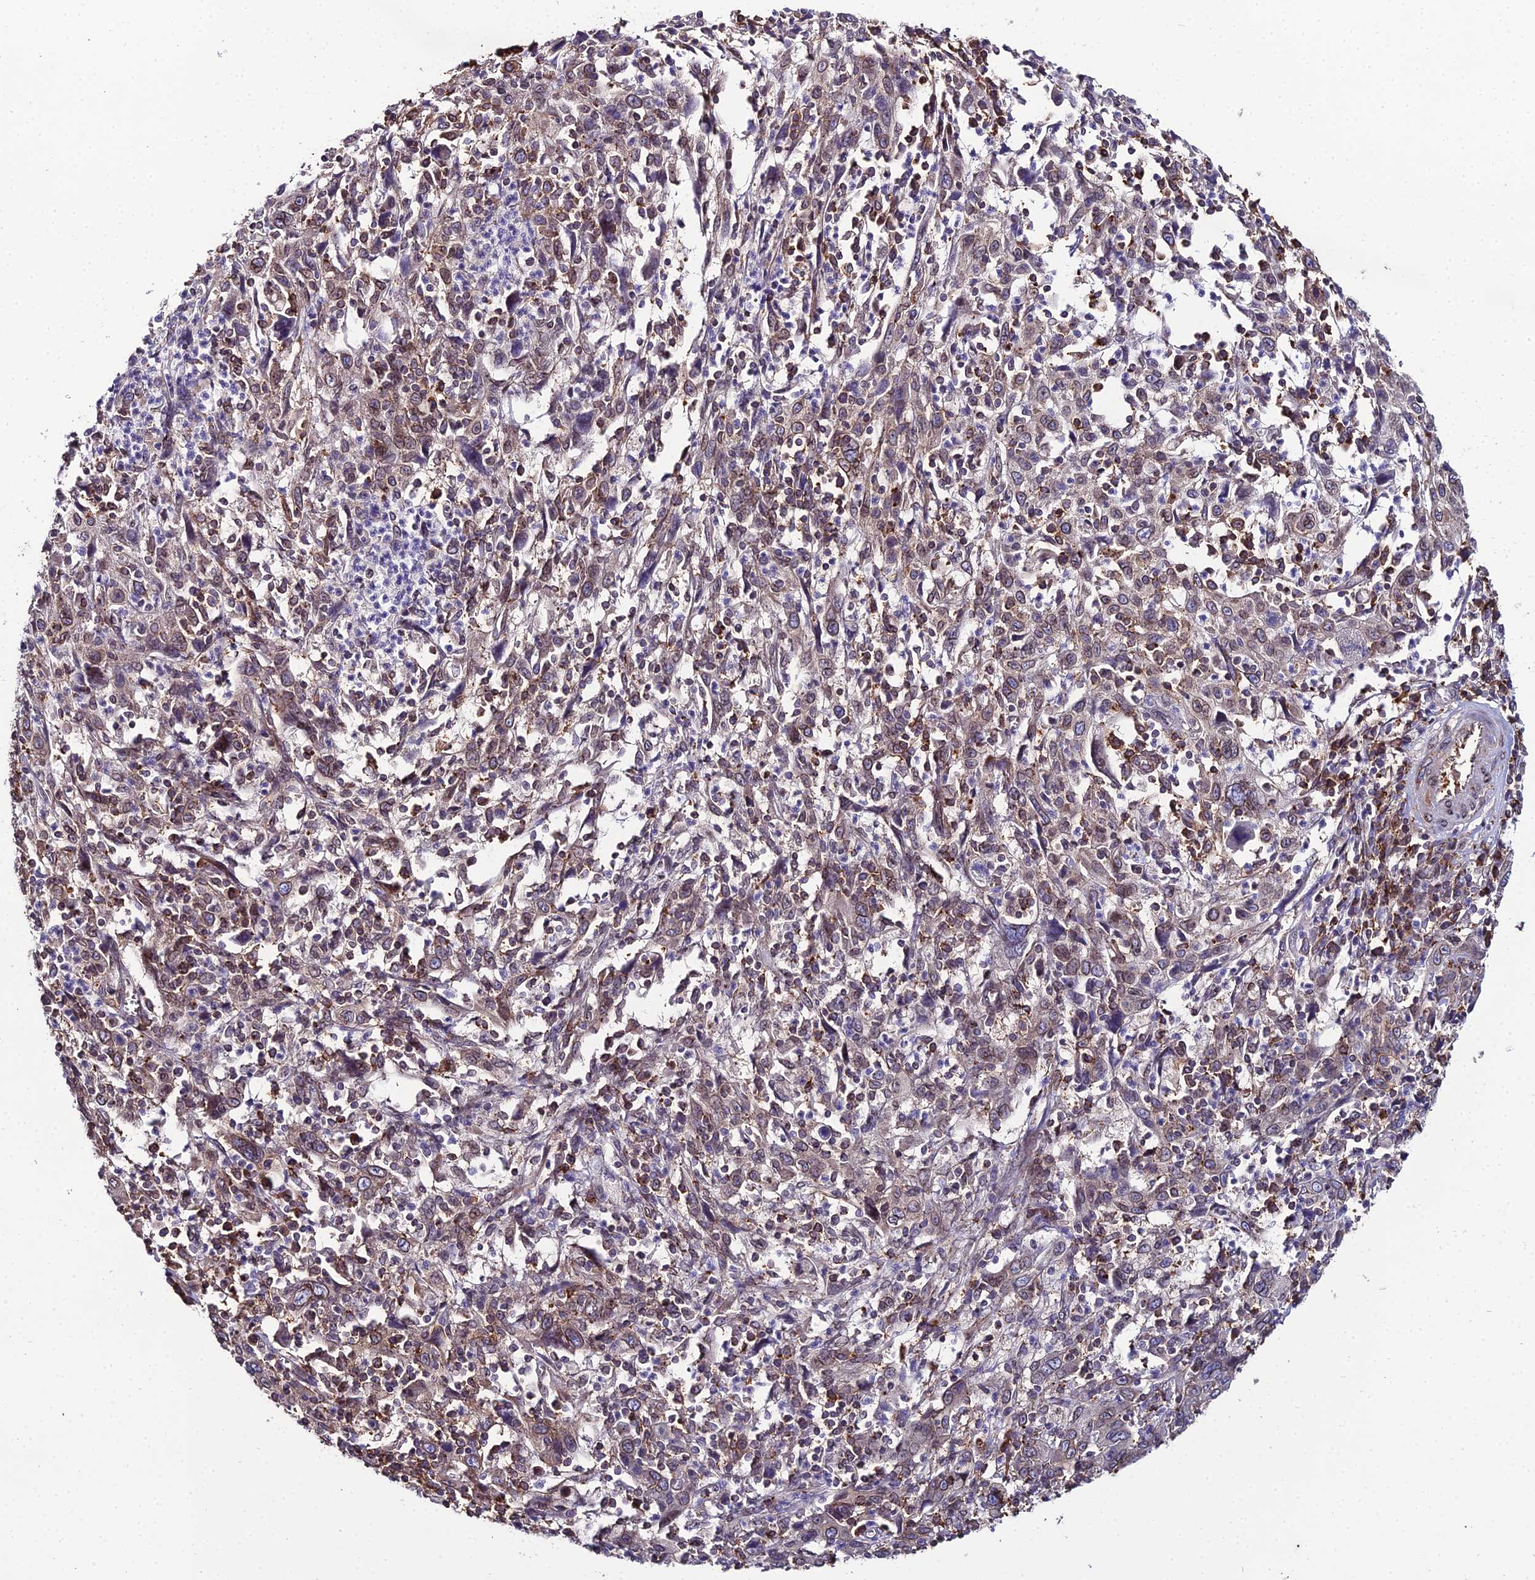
{"staining": {"intensity": "moderate", "quantity": "<25%", "location": "cytoplasmic/membranous,nuclear"}, "tissue": "cervical cancer", "cell_type": "Tumor cells", "image_type": "cancer", "snomed": [{"axis": "morphology", "description": "Squamous cell carcinoma, NOS"}, {"axis": "topography", "description": "Cervix"}], "caption": "Tumor cells display low levels of moderate cytoplasmic/membranous and nuclear staining in approximately <25% of cells in cervical cancer (squamous cell carcinoma). The protein of interest is stained brown, and the nuclei are stained in blue (DAB (3,3'-diaminobenzidine) IHC with brightfield microscopy, high magnification).", "gene": "DDX19A", "patient": {"sex": "female", "age": 46}}